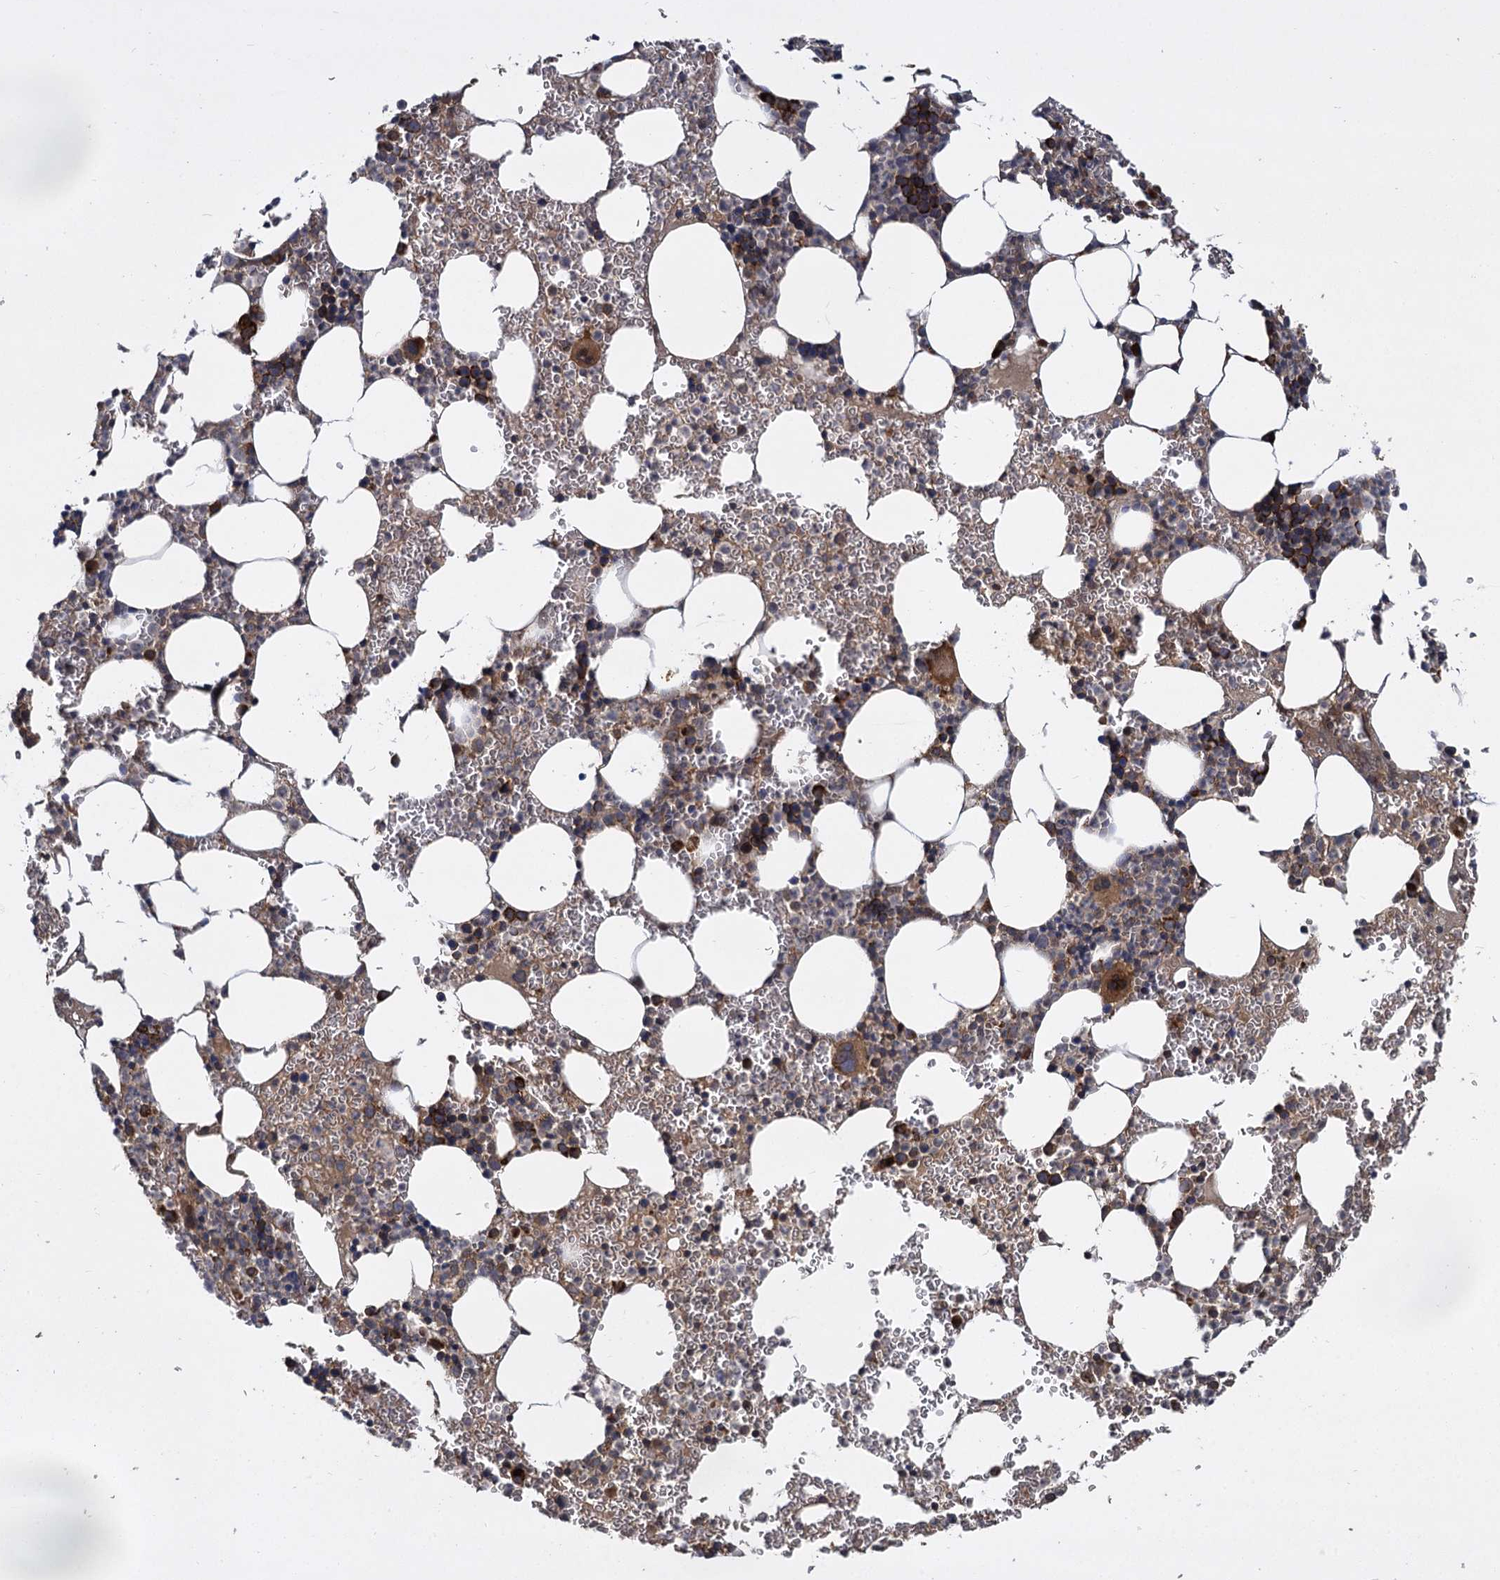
{"staining": {"intensity": "moderate", "quantity": "25%-75%", "location": "cytoplasmic/membranous"}, "tissue": "bone marrow", "cell_type": "Hematopoietic cells", "image_type": "normal", "snomed": [{"axis": "morphology", "description": "Normal tissue, NOS"}, {"axis": "topography", "description": "Bone marrow"}], "caption": "Protein staining exhibits moderate cytoplasmic/membranous staining in approximately 25%-75% of hematopoietic cells in unremarkable bone marrow.", "gene": "INPPL1", "patient": {"sex": "female", "age": 78}}